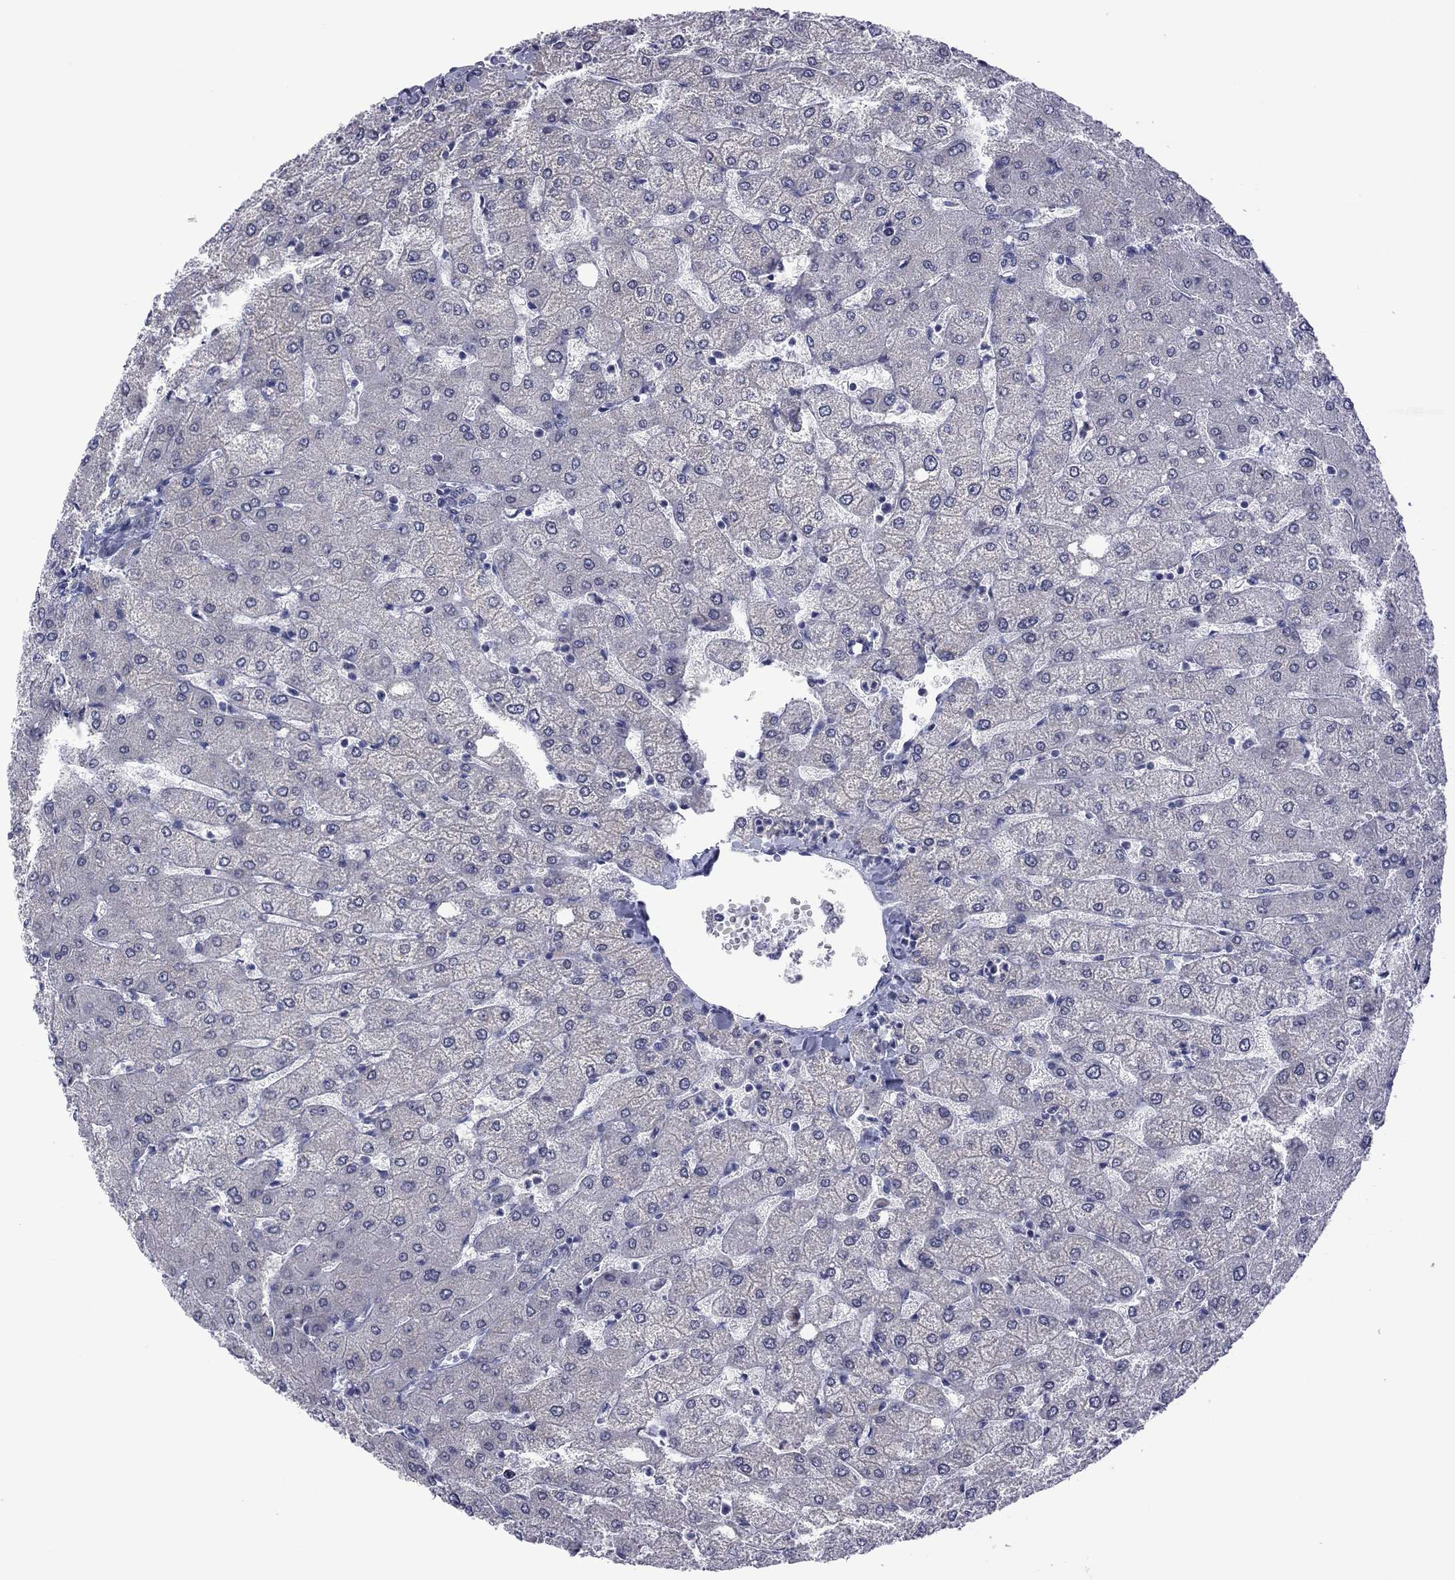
{"staining": {"intensity": "negative", "quantity": "none", "location": "none"}, "tissue": "liver", "cell_type": "Cholangiocytes", "image_type": "normal", "snomed": [{"axis": "morphology", "description": "Normal tissue, NOS"}, {"axis": "topography", "description": "Liver"}], "caption": "Immunohistochemistry (IHC) histopathology image of benign liver: liver stained with DAB (3,3'-diaminobenzidine) demonstrates no significant protein positivity in cholangiocytes. The staining is performed using DAB (3,3'-diaminobenzidine) brown chromogen with nuclei counter-stained in using hematoxylin.", "gene": "POU5F2", "patient": {"sex": "female", "age": 54}}